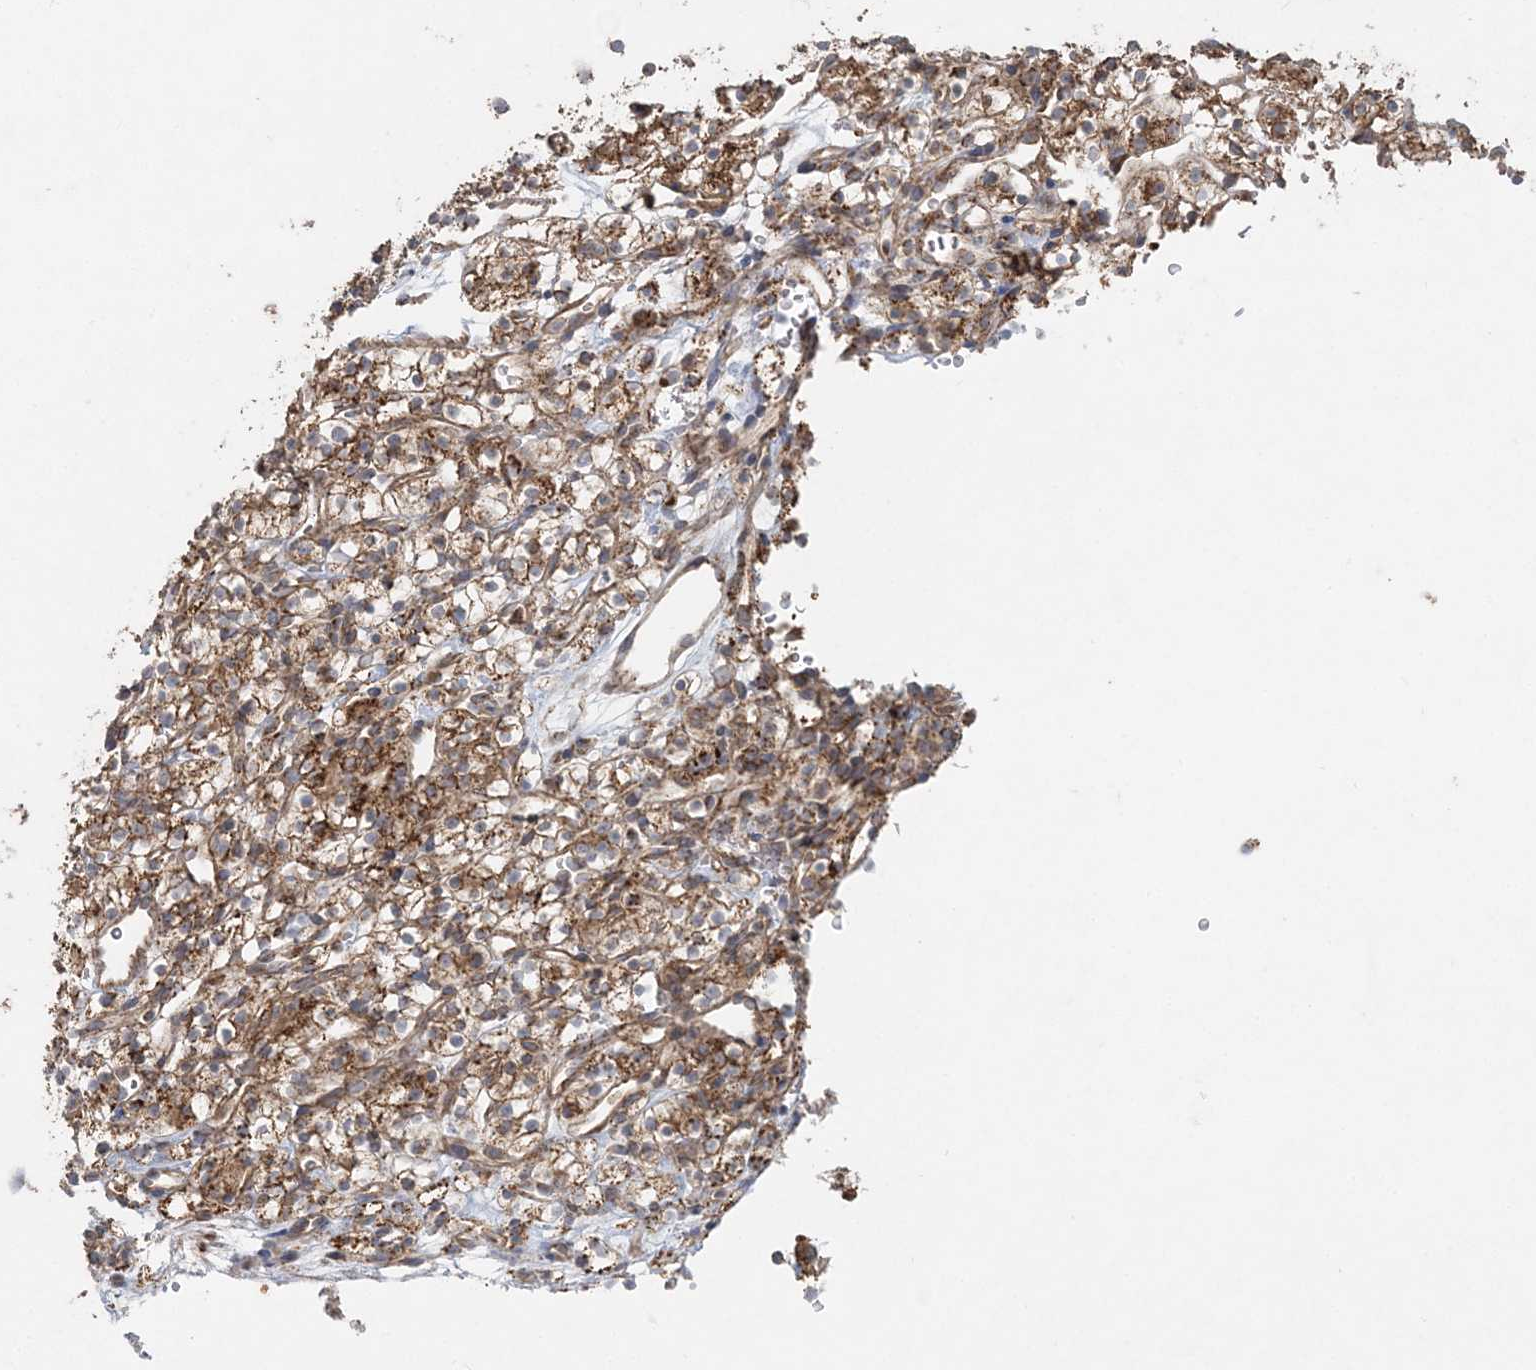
{"staining": {"intensity": "moderate", "quantity": ">75%", "location": "cytoplasmic/membranous"}, "tissue": "renal cancer", "cell_type": "Tumor cells", "image_type": "cancer", "snomed": [{"axis": "morphology", "description": "Adenocarcinoma, NOS"}, {"axis": "topography", "description": "Kidney"}], "caption": "The photomicrograph exhibits immunohistochemical staining of renal adenocarcinoma. There is moderate cytoplasmic/membranous expression is present in about >75% of tumor cells. Immunohistochemistry stains the protein of interest in brown and the nuclei are stained blue.", "gene": "LRPPRC", "patient": {"sex": "female", "age": 57}}